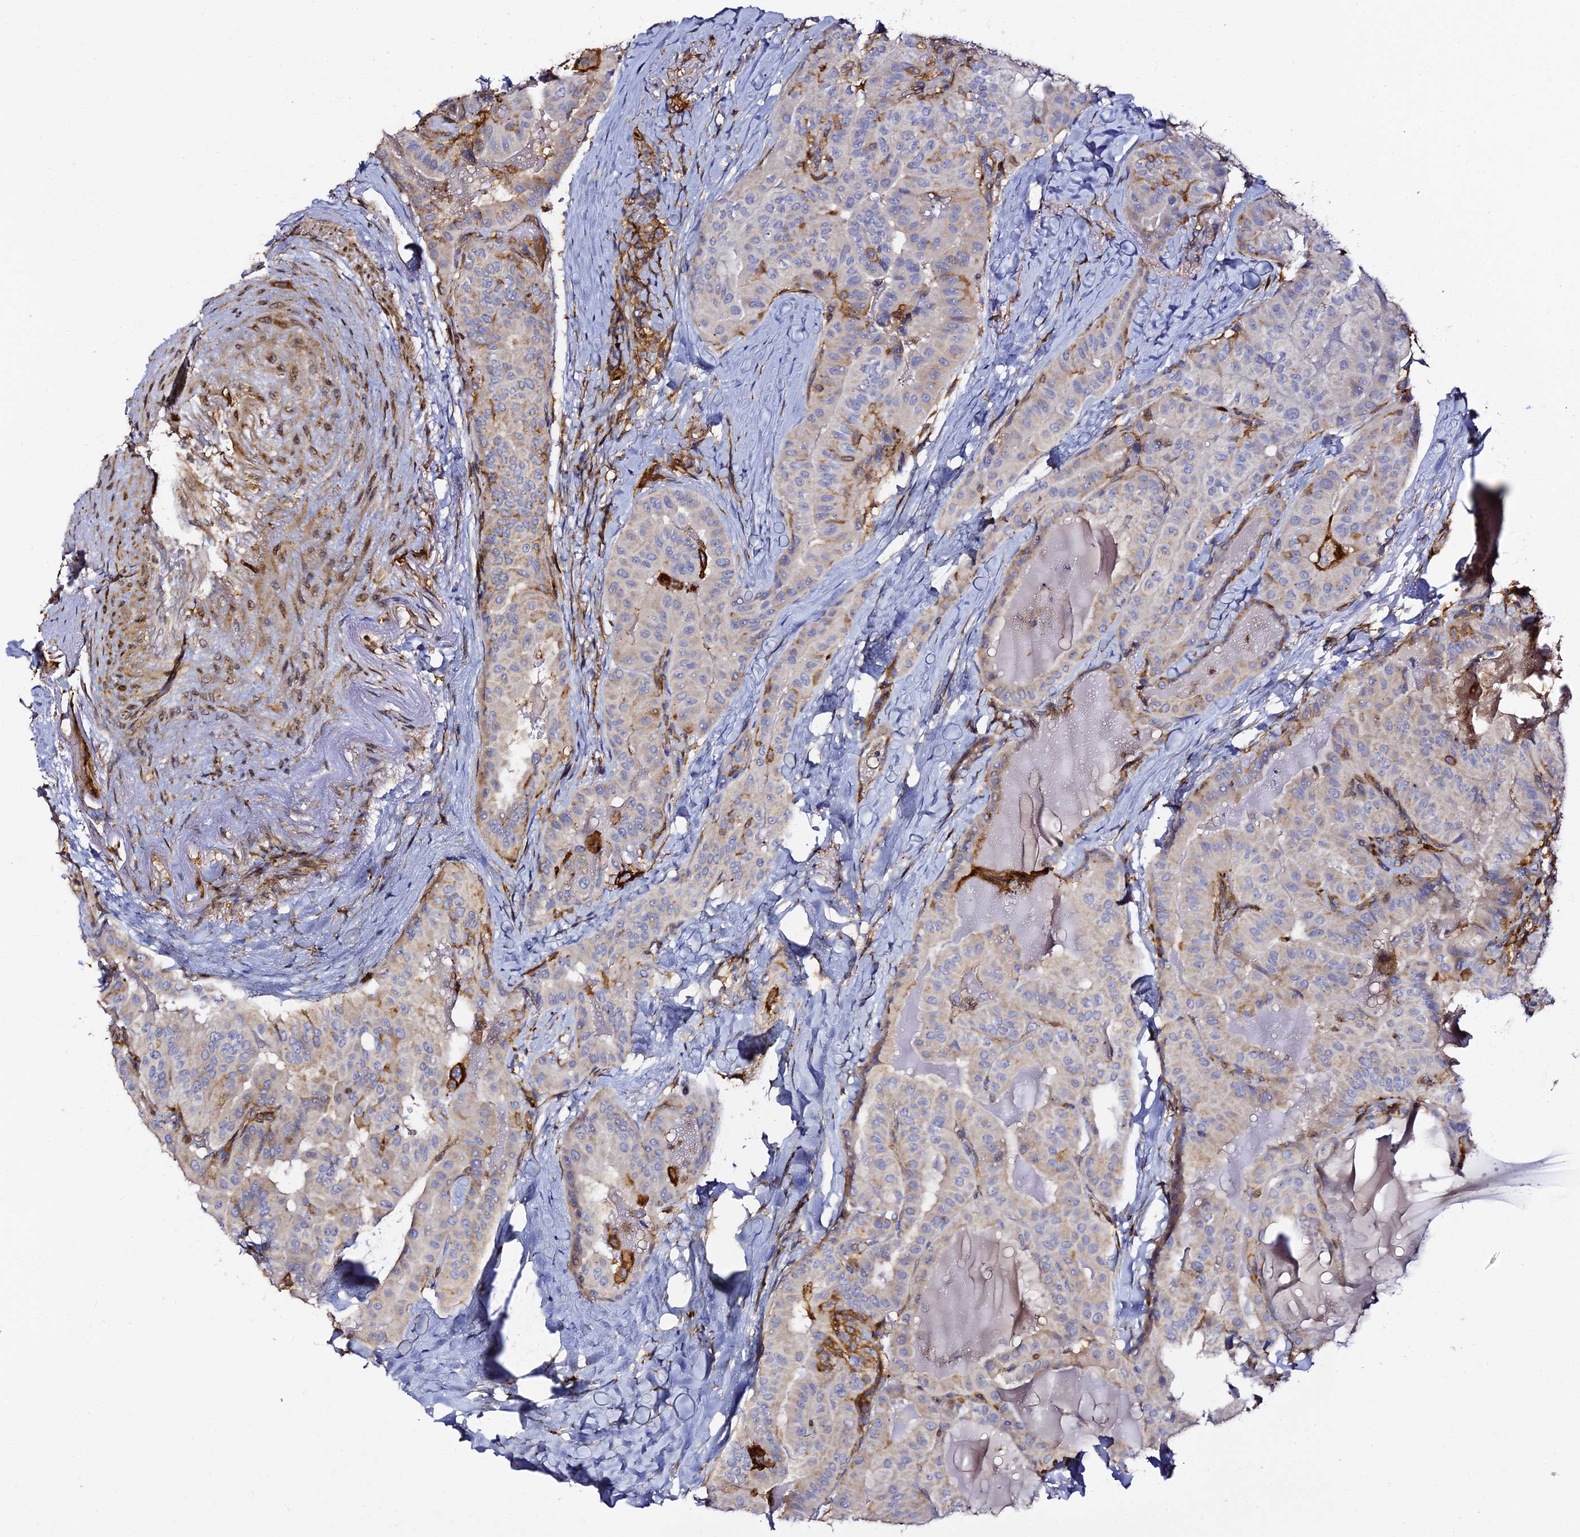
{"staining": {"intensity": "strong", "quantity": "<25%", "location": "cytoplasmic/membranous"}, "tissue": "thyroid cancer", "cell_type": "Tumor cells", "image_type": "cancer", "snomed": [{"axis": "morphology", "description": "Papillary adenocarcinoma, NOS"}, {"axis": "topography", "description": "Thyroid gland"}], "caption": "Protein staining by immunohistochemistry reveals strong cytoplasmic/membranous expression in about <25% of tumor cells in thyroid papillary adenocarcinoma. The staining was performed using DAB (3,3'-diaminobenzidine), with brown indicating positive protein expression. Nuclei are stained blue with hematoxylin.", "gene": "TRPV2", "patient": {"sex": "female", "age": 68}}